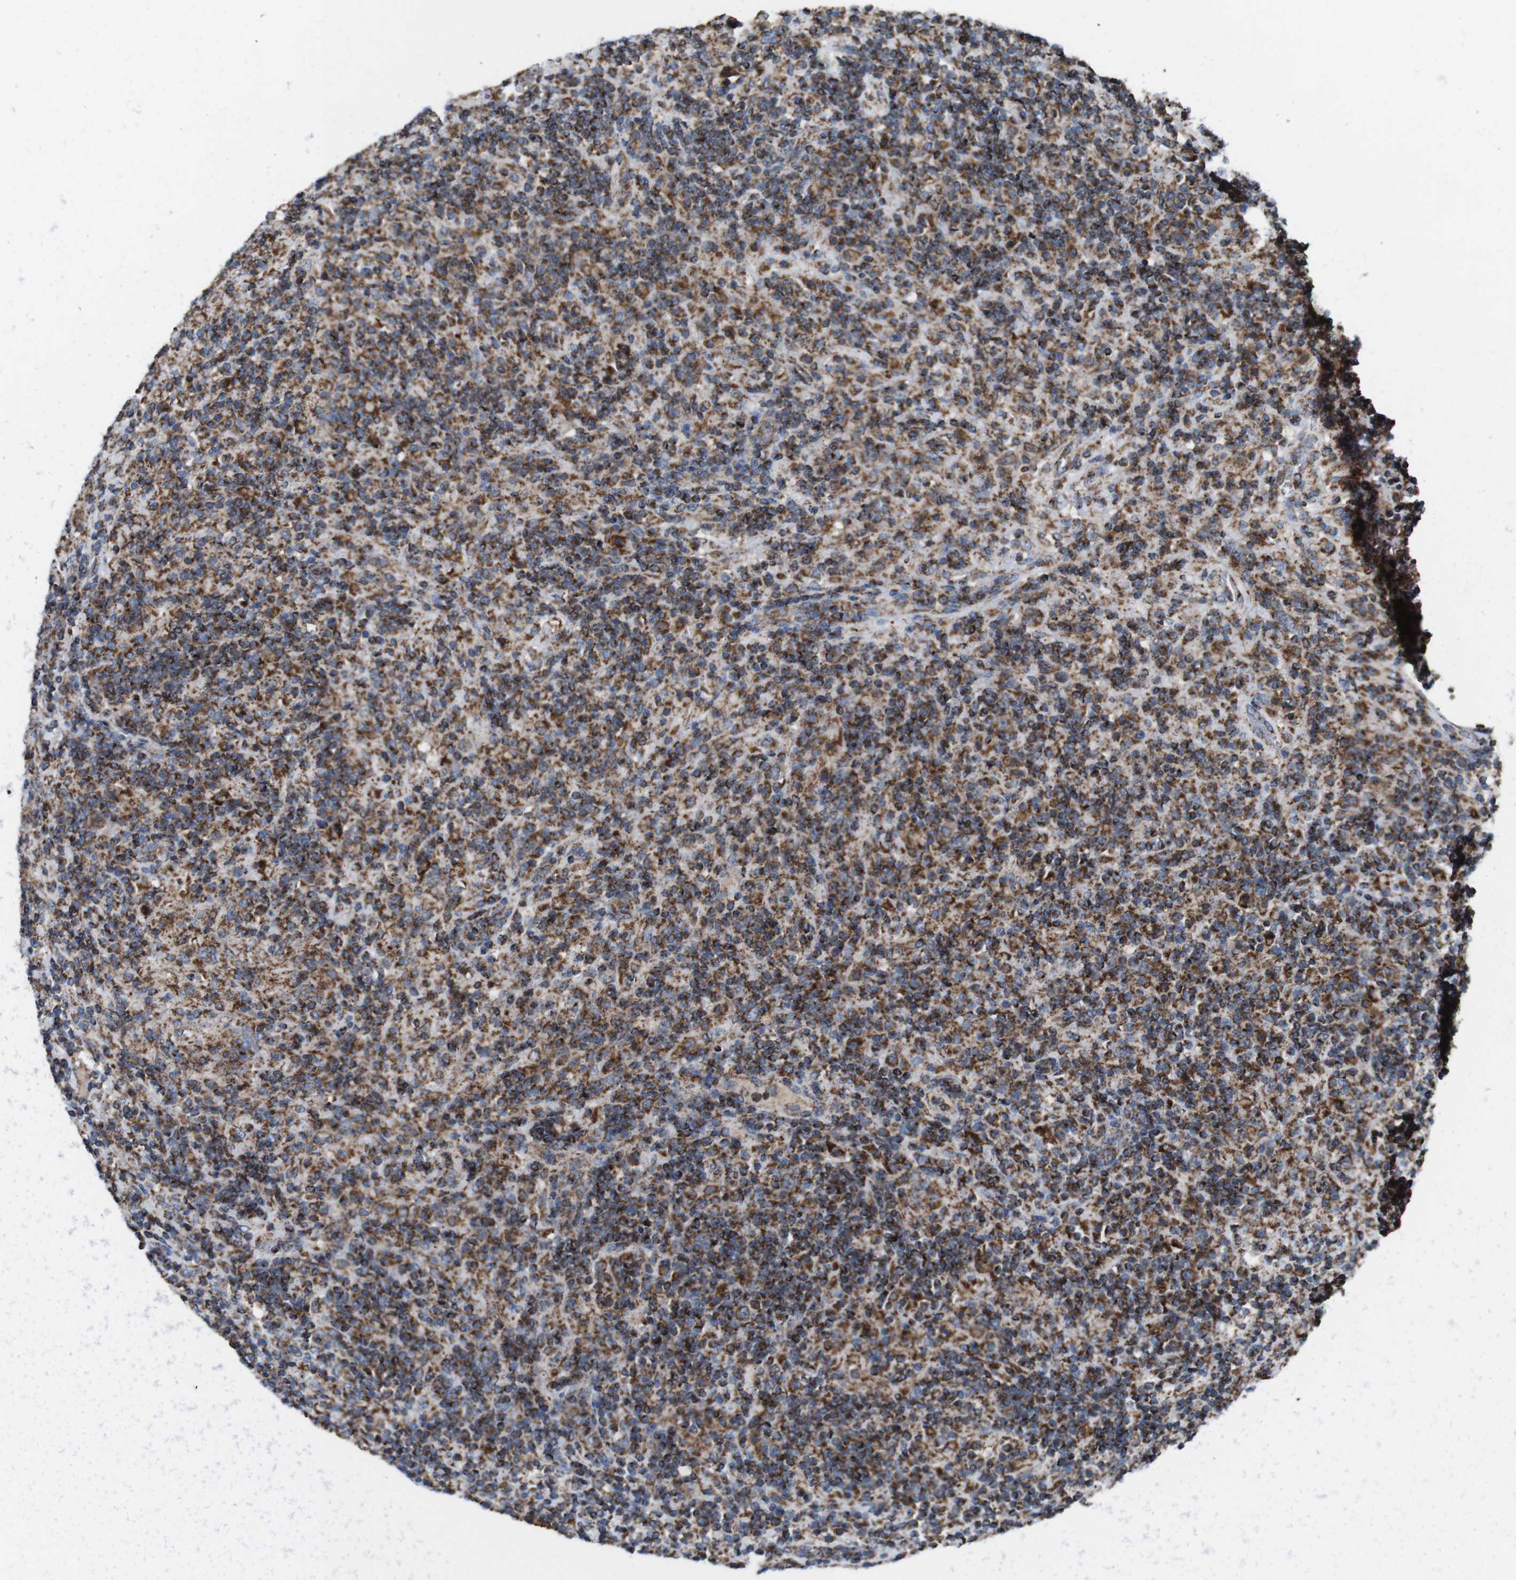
{"staining": {"intensity": "moderate", "quantity": "25%-75%", "location": "cytoplasmic/membranous"}, "tissue": "lymphoma", "cell_type": "Tumor cells", "image_type": "cancer", "snomed": [{"axis": "morphology", "description": "Hodgkin's disease, NOS"}, {"axis": "topography", "description": "Lymph node"}], "caption": "About 25%-75% of tumor cells in human Hodgkin's disease show moderate cytoplasmic/membranous protein staining as visualized by brown immunohistochemical staining.", "gene": "HK1", "patient": {"sex": "male", "age": 70}}